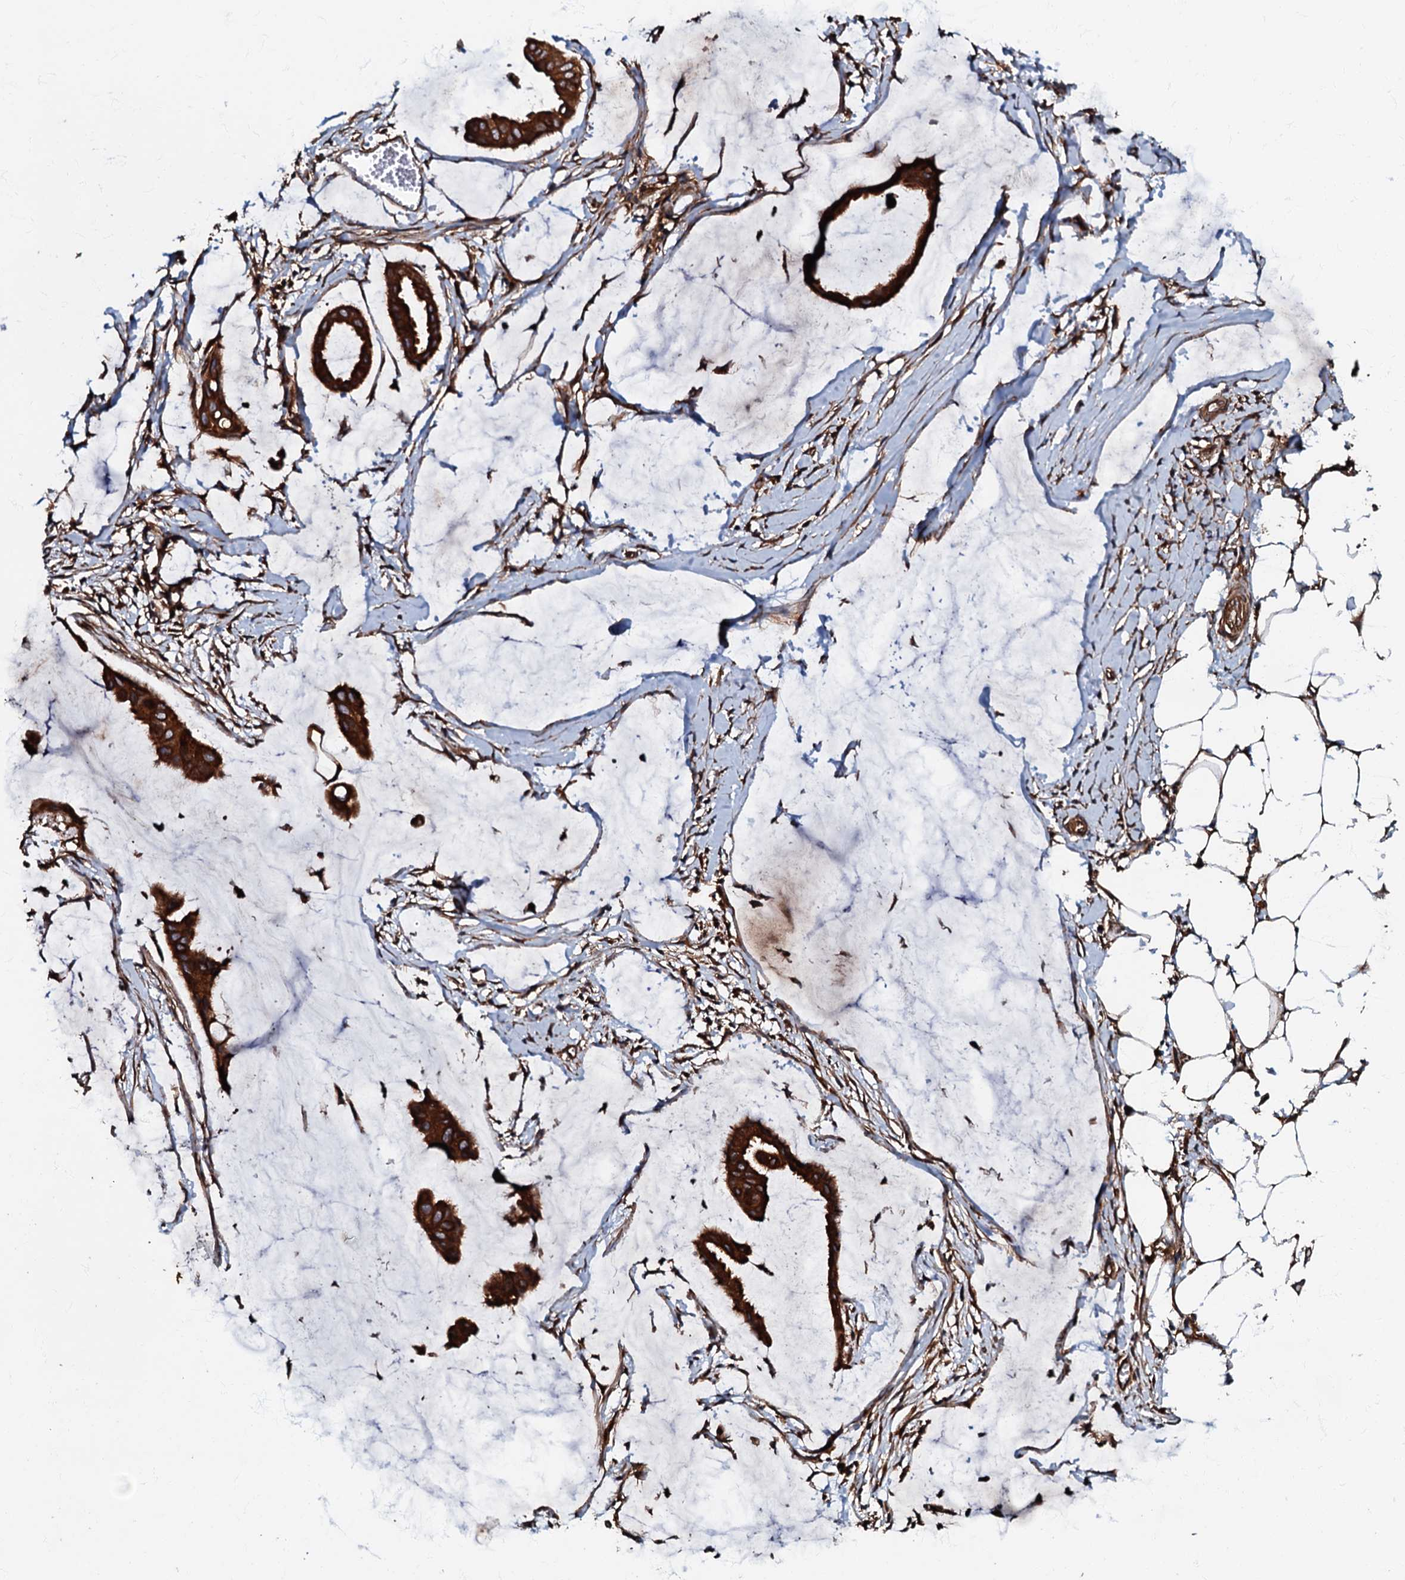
{"staining": {"intensity": "strong", "quantity": ">75%", "location": "cytoplasmic/membranous"}, "tissue": "ovarian cancer", "cell_type": "Tumor cells", "image_type": "cancer", "snomed": [{"axis": "morphology", "description": "Cystadenocarcinoma, mucinous, NOS"}, {"axis": "topography", "description": "Ovary"}], "caption": "This image displays IHC staining of ovarian cancer (mucinous cystadenocarcinoma), with high strong cytoplasmic/membranous staining in approximately >75% of tumor cells.", "gene": "BLOC1S6", "patient": {"sex": "female", "age": 73}}